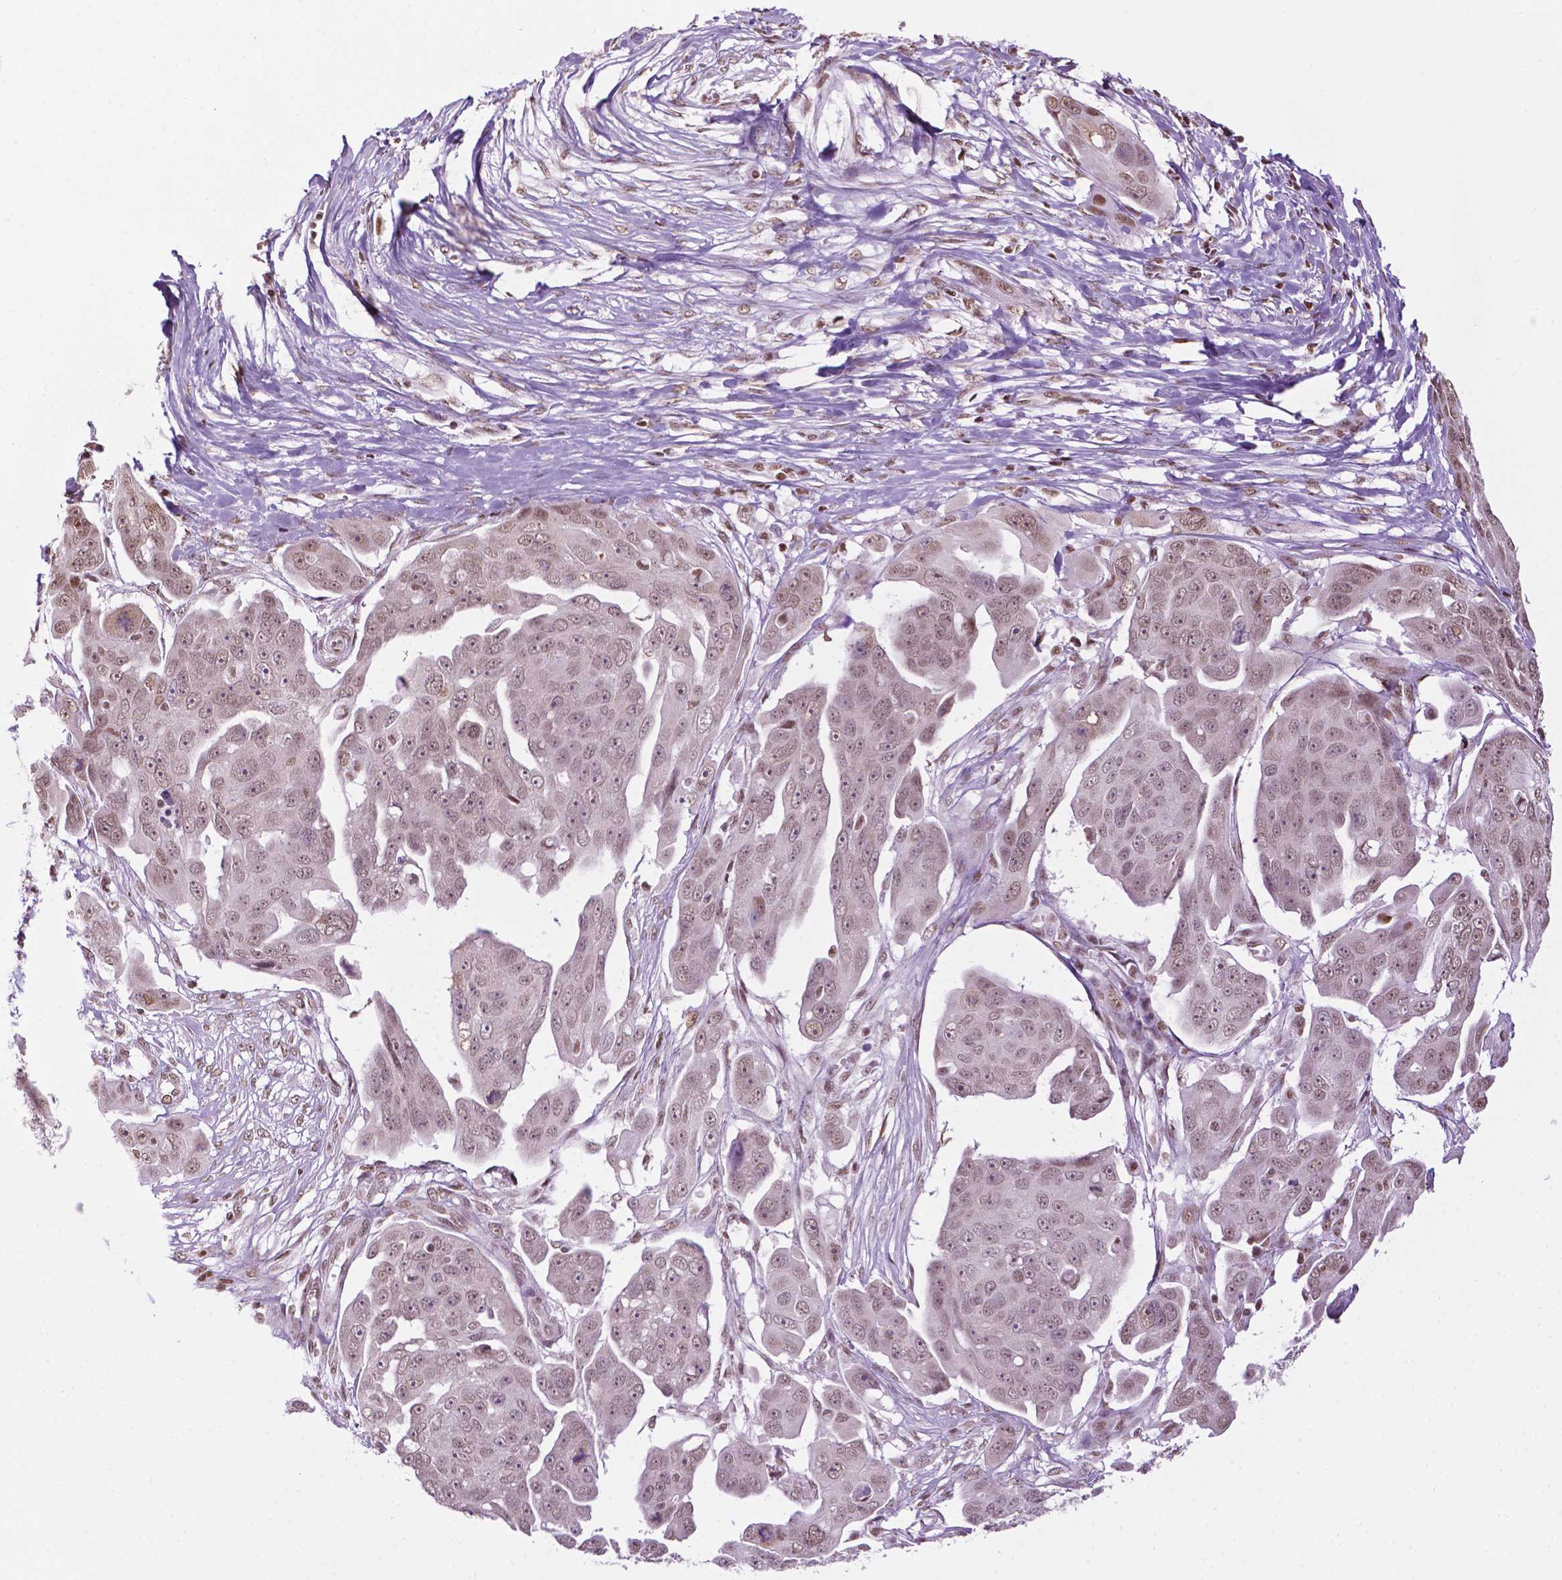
{"staining": {"intensity": "moderate", "quantity": ">75%", "location": "nuclear"}, "tissue": "ovarian cancer", "cell_type": "Tumor cells", "image_type": "cancer", "snomed": [{"axis": "morphology", "description": "Carcinoma, endometroid"}, {"axis": "topography", "description": "Ovary"}], "caption": "The image displays a brown stain indicating the presence of a protein in the nuclear of tumor cells in ovarian endometroid carcinoma.", "gene": "COL23A1", "patient": {"sex": "female", "age": 70}}